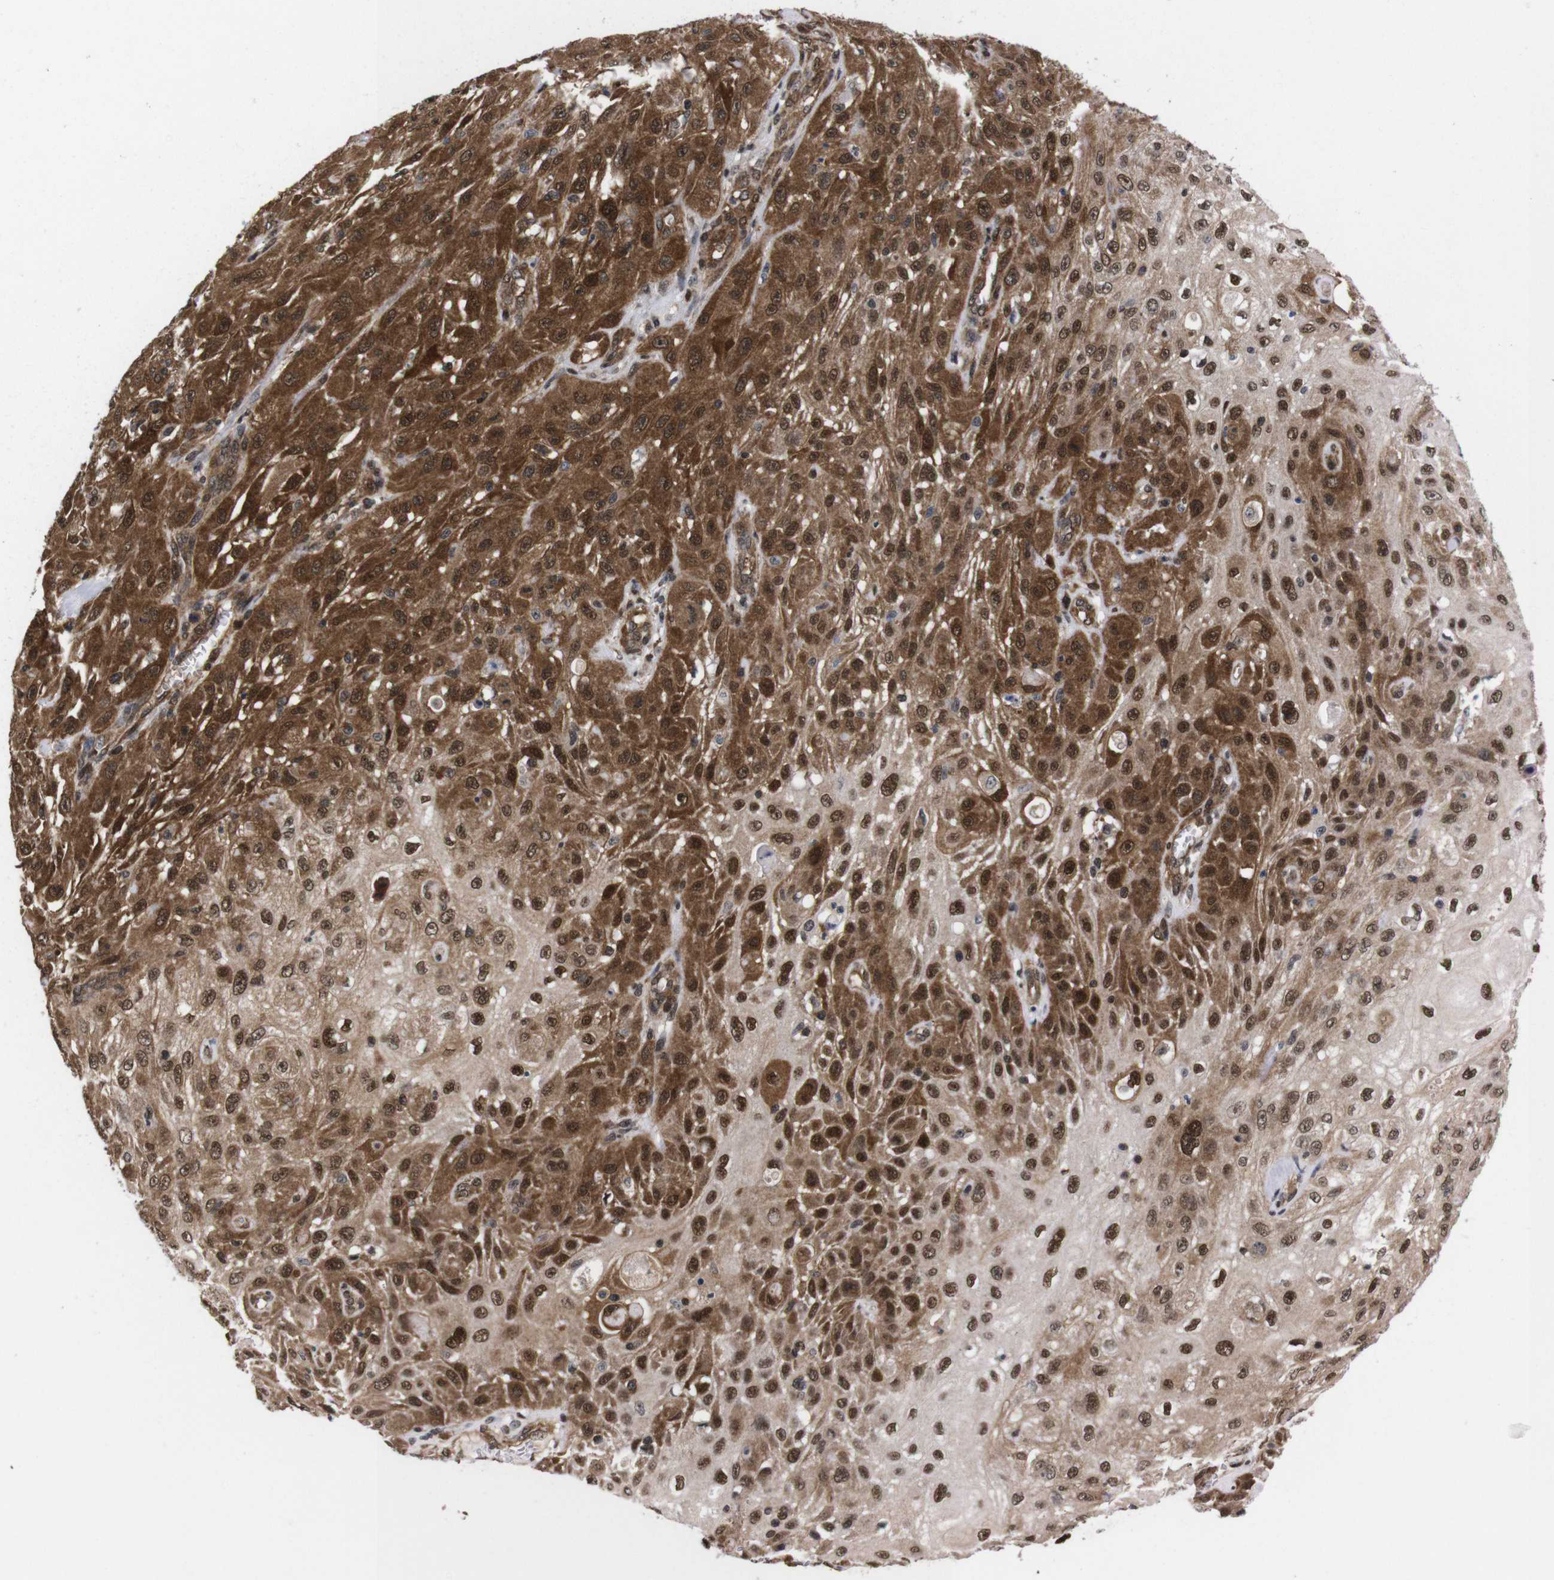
{"staining": {"intensity": "moderate", "quantity": ">75%", "location": "cytoplasmic/membranous,nuclear"}, "tissue": "skin cancer", "cell_type": "Tumor cells", "image_type": "cancer", "snomed": [{"axis": "morphology", "description": "Squamous cell carcinoma, NOS"}, {"axis": "topography", "description": "Skin"}], "caption": "A high-resolution photomicrograph shows IHC staining of skin squamous cell carcinoma, which displays moderate cytoplasmic/membranous and nuclear positivity in about >75% of tumor cells.", "gene": "UBQLN2", "patient": {"sex": "male", "age": 75}}